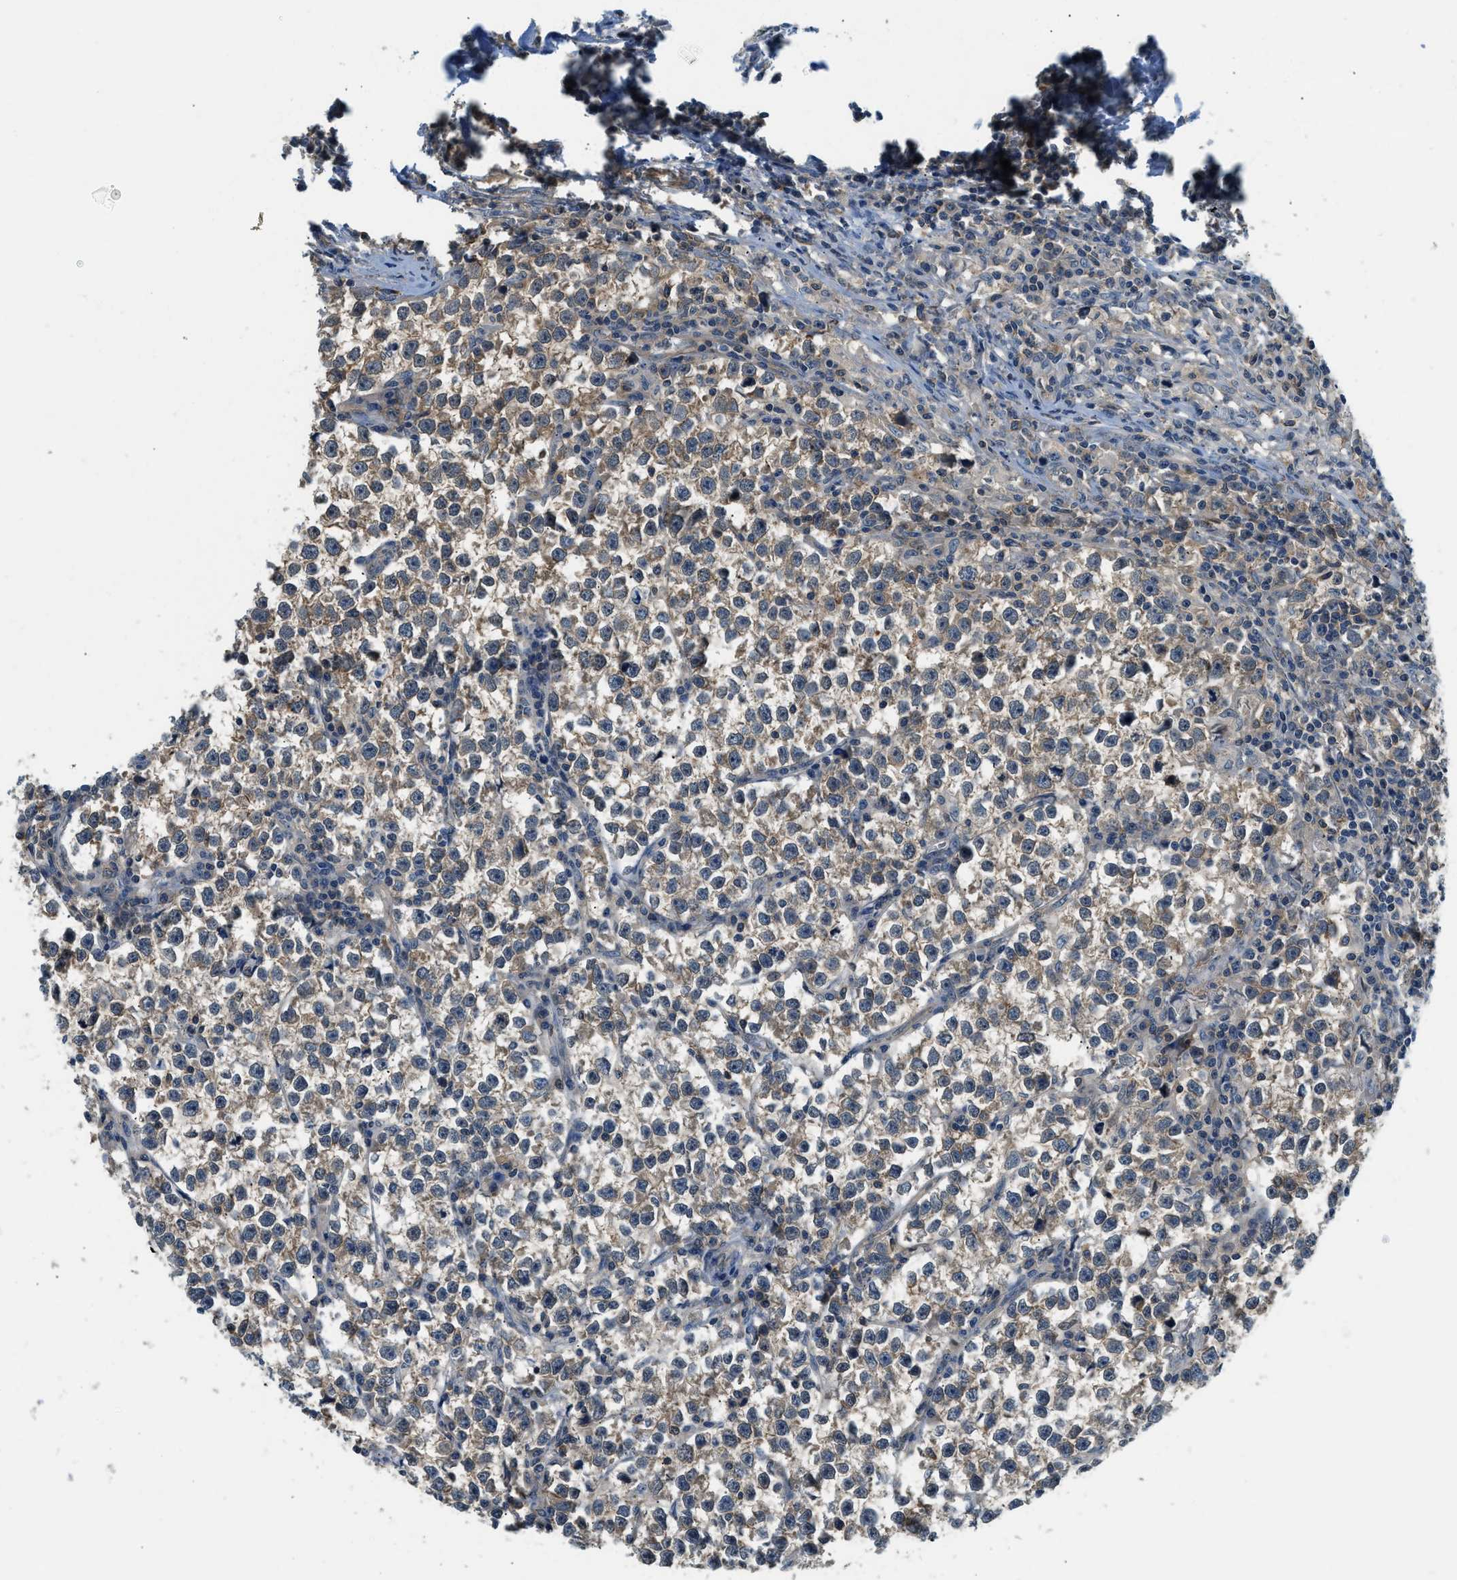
{"staining": {"intensity": "weak", "quantity": ">75%", "location": "cytoplasmic/membranous"}, "tissue": "testis cancer", "cell_type": "Tumor cells", "image_type": "cancer", "snomed": [{"axis": "morphology", "description": "Normal tissue, NOS"}, {"axis": "morphology", "description": "Seminoma, NOS"}, {"axis": "topography", "description": "Testis"}], "caption": "Immunohistochemistry (IHC) histopathology image of neoplastic tissue: seminoma (testis) stained using IHC demonstrates low levels of weak protein expression localized specifically in the cytoplasmic/membranous of tumor cells, appearing as a cytoplasmic/membranous brown color.", "gene": "CBLB", "patient": {"sex": "male", "age": 43}}